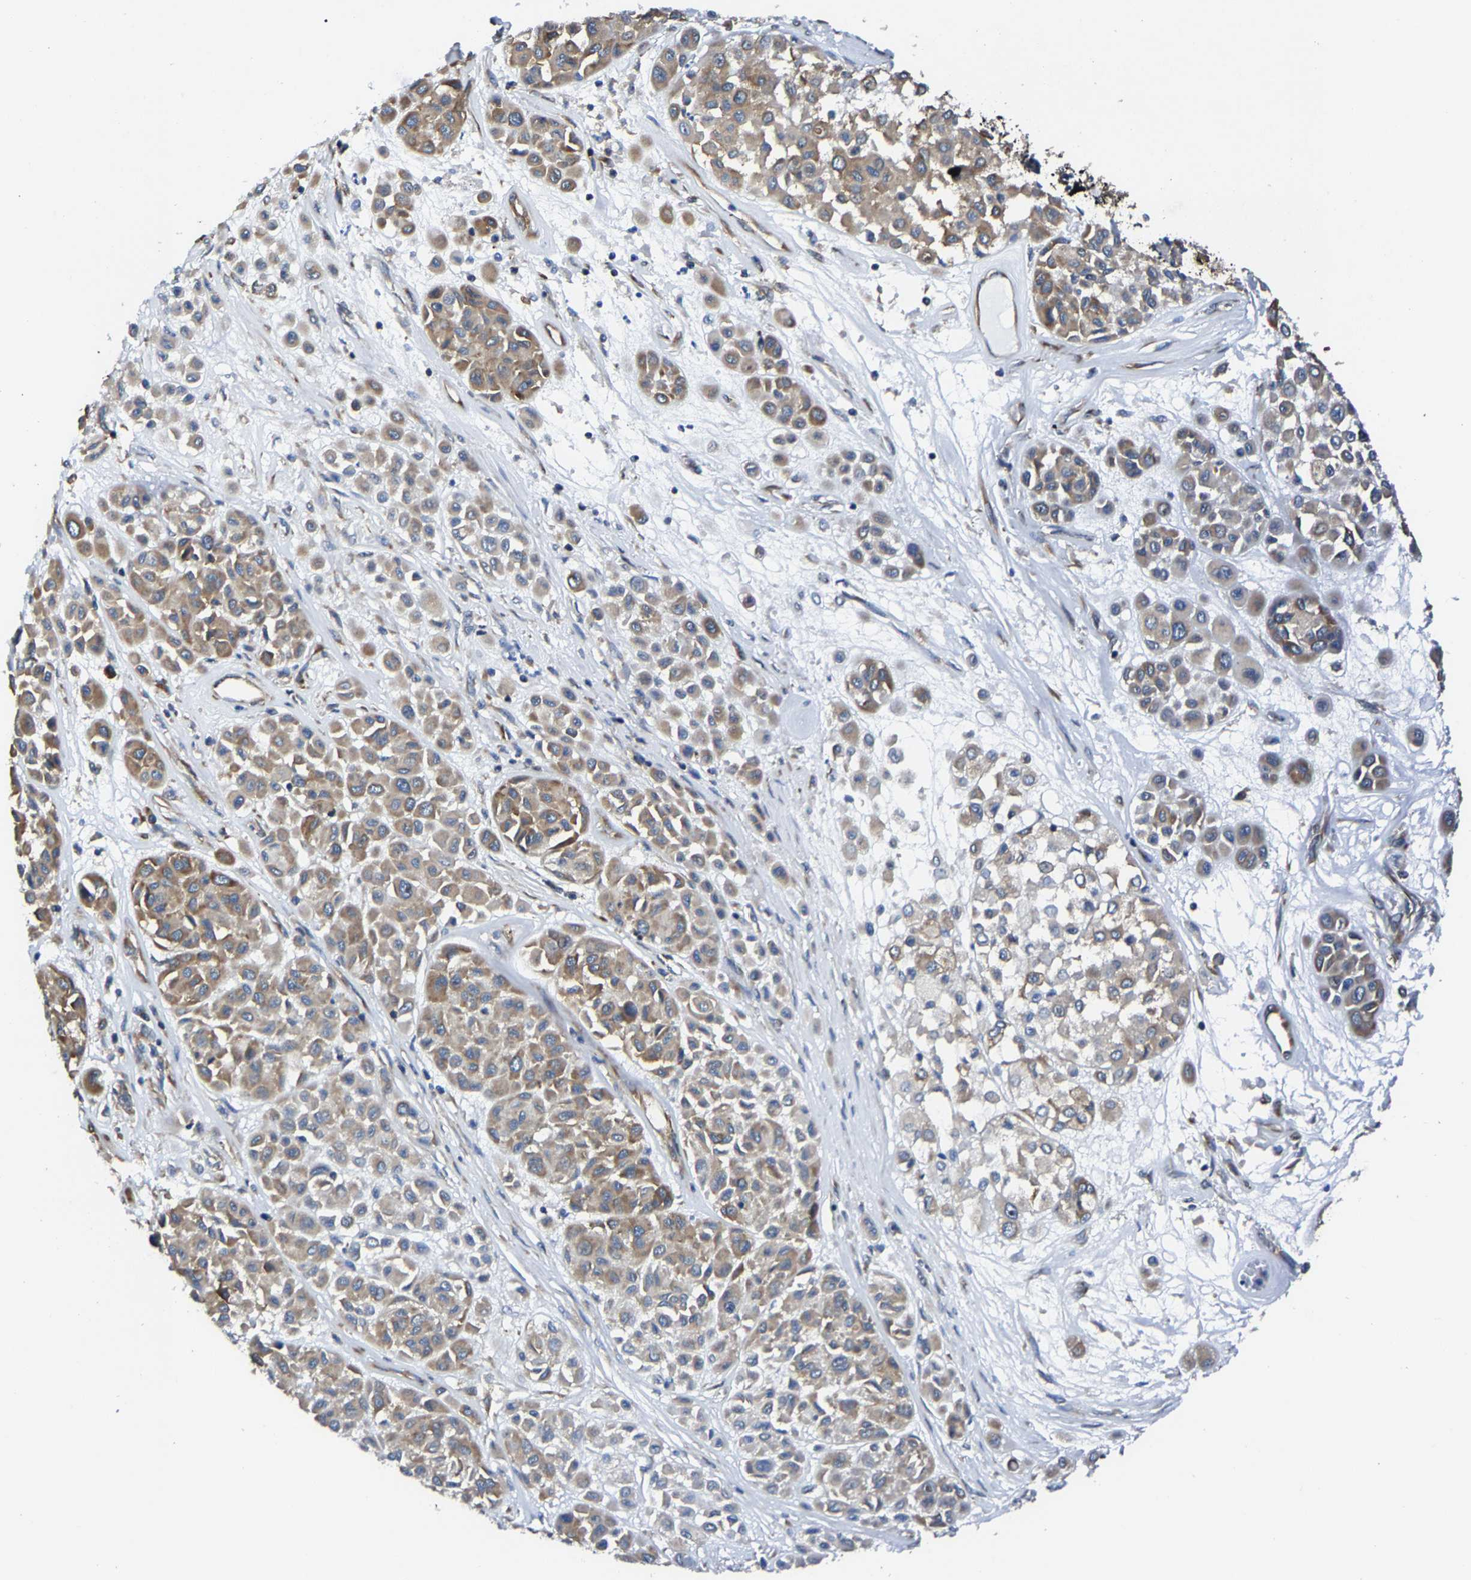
{"staining": {"intensity": "moderate", "quantity": ">75%", "location": "cytoplasmic/membranous"}, "tissue": "melanoma", "cell_type": "Tumor cells", "image_type": "cancer", "snomed": [{"axis": "morphology", "description": "Malignant melanoma, Metastatic site"}, {"axis": "topography", "description": "Soft tissue"}], "caption": "Protein analysis of malignant melanoma (metastatic site) tissue shows moderate cytoplasmic/membranous positivity in approximately >75% of tumor cells.", "gene": "G3BP2", "patient": {"sex": "male", "age": 41}}